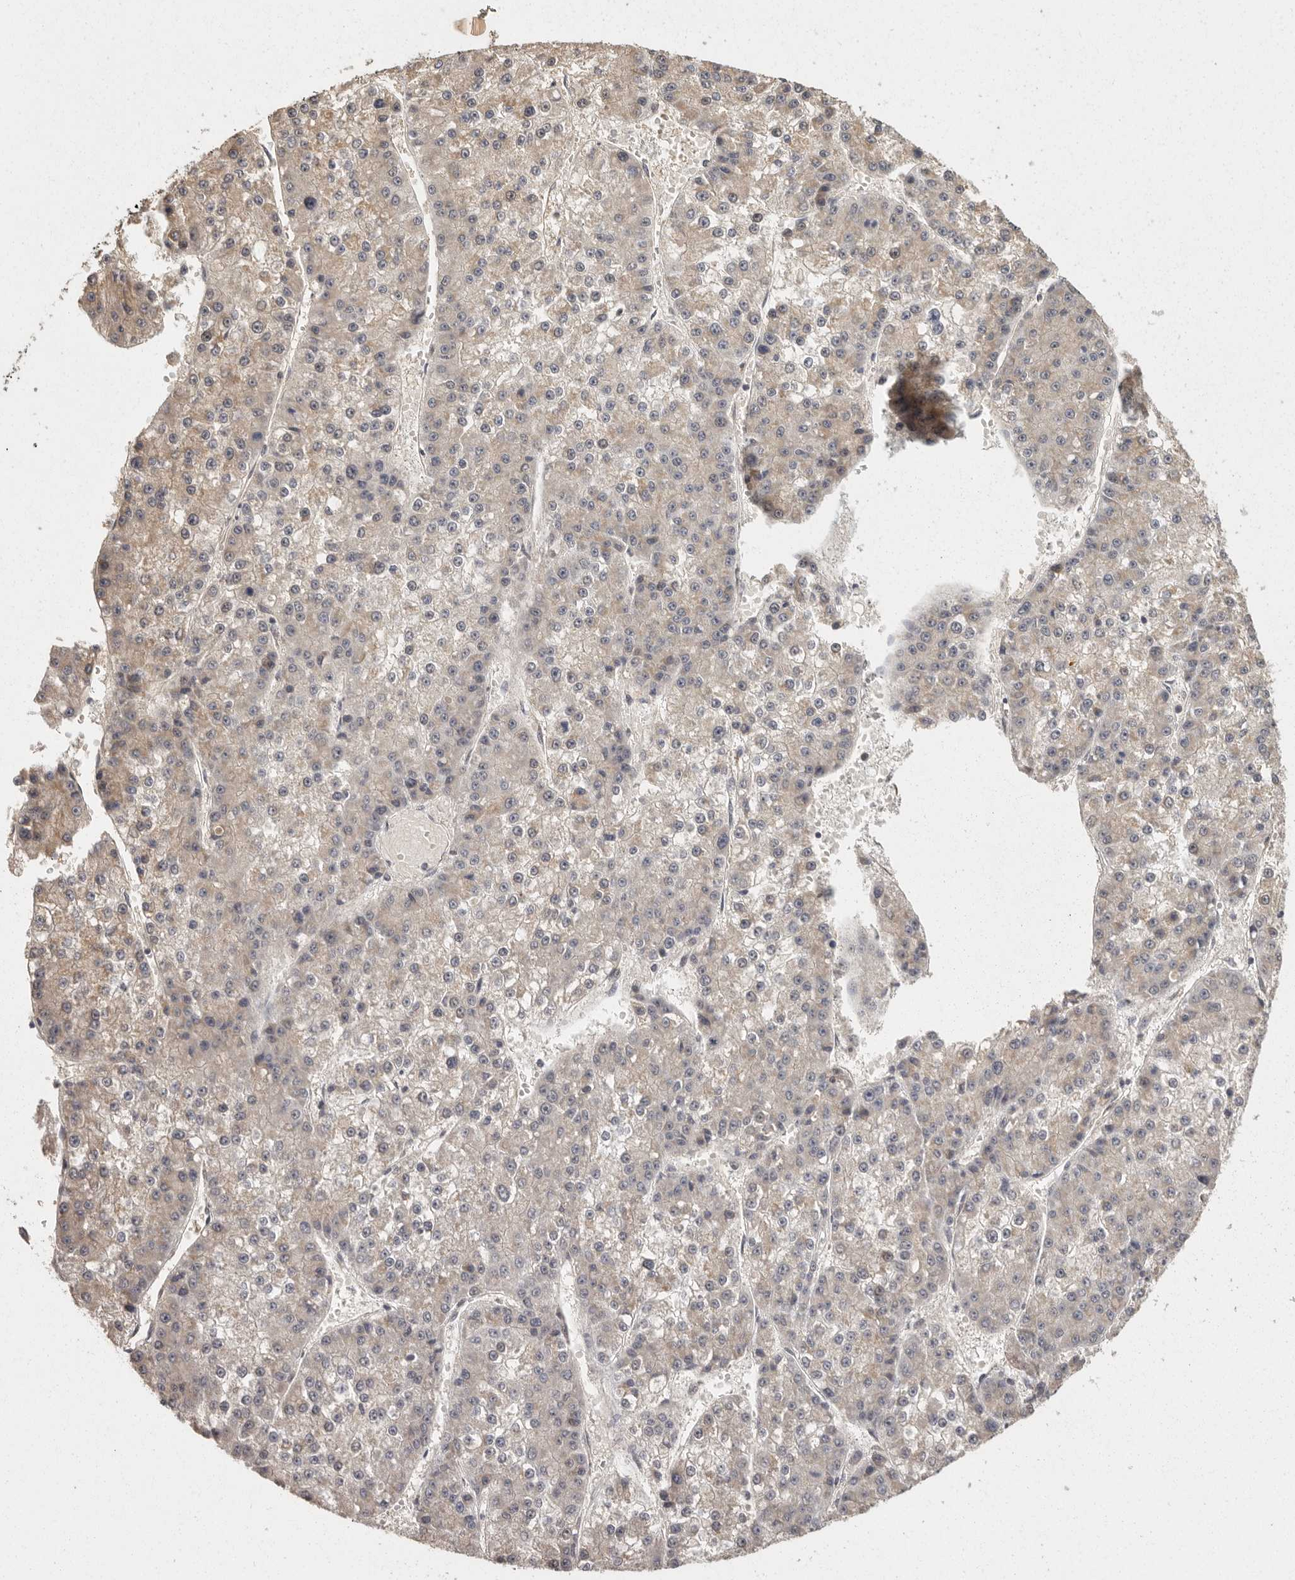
{"staining": {"intensity": "weak", "quantity": "<25%", "location": "cytoplasmic/membranous"}, "tissue": "liver cancer", "cell_type": "Tumor cells", "image_type": "cancer", "snomed": [{"axis": "morphology", "description": "Carcinoma, Hepatocellular, NOS"}, {"axis": "topography", "description": "Liver"}], "caption": "Immunohistochemistry (IHC) image of neoplastic tissue: hepatocellular carcinoma (liver) stained with DAB (3,3'-diaminobenzidine) exhibits no significant protein positivity in tumor cells.", "gene": "BAIAP2", "patient": {"sex": "female", "age": 73}}